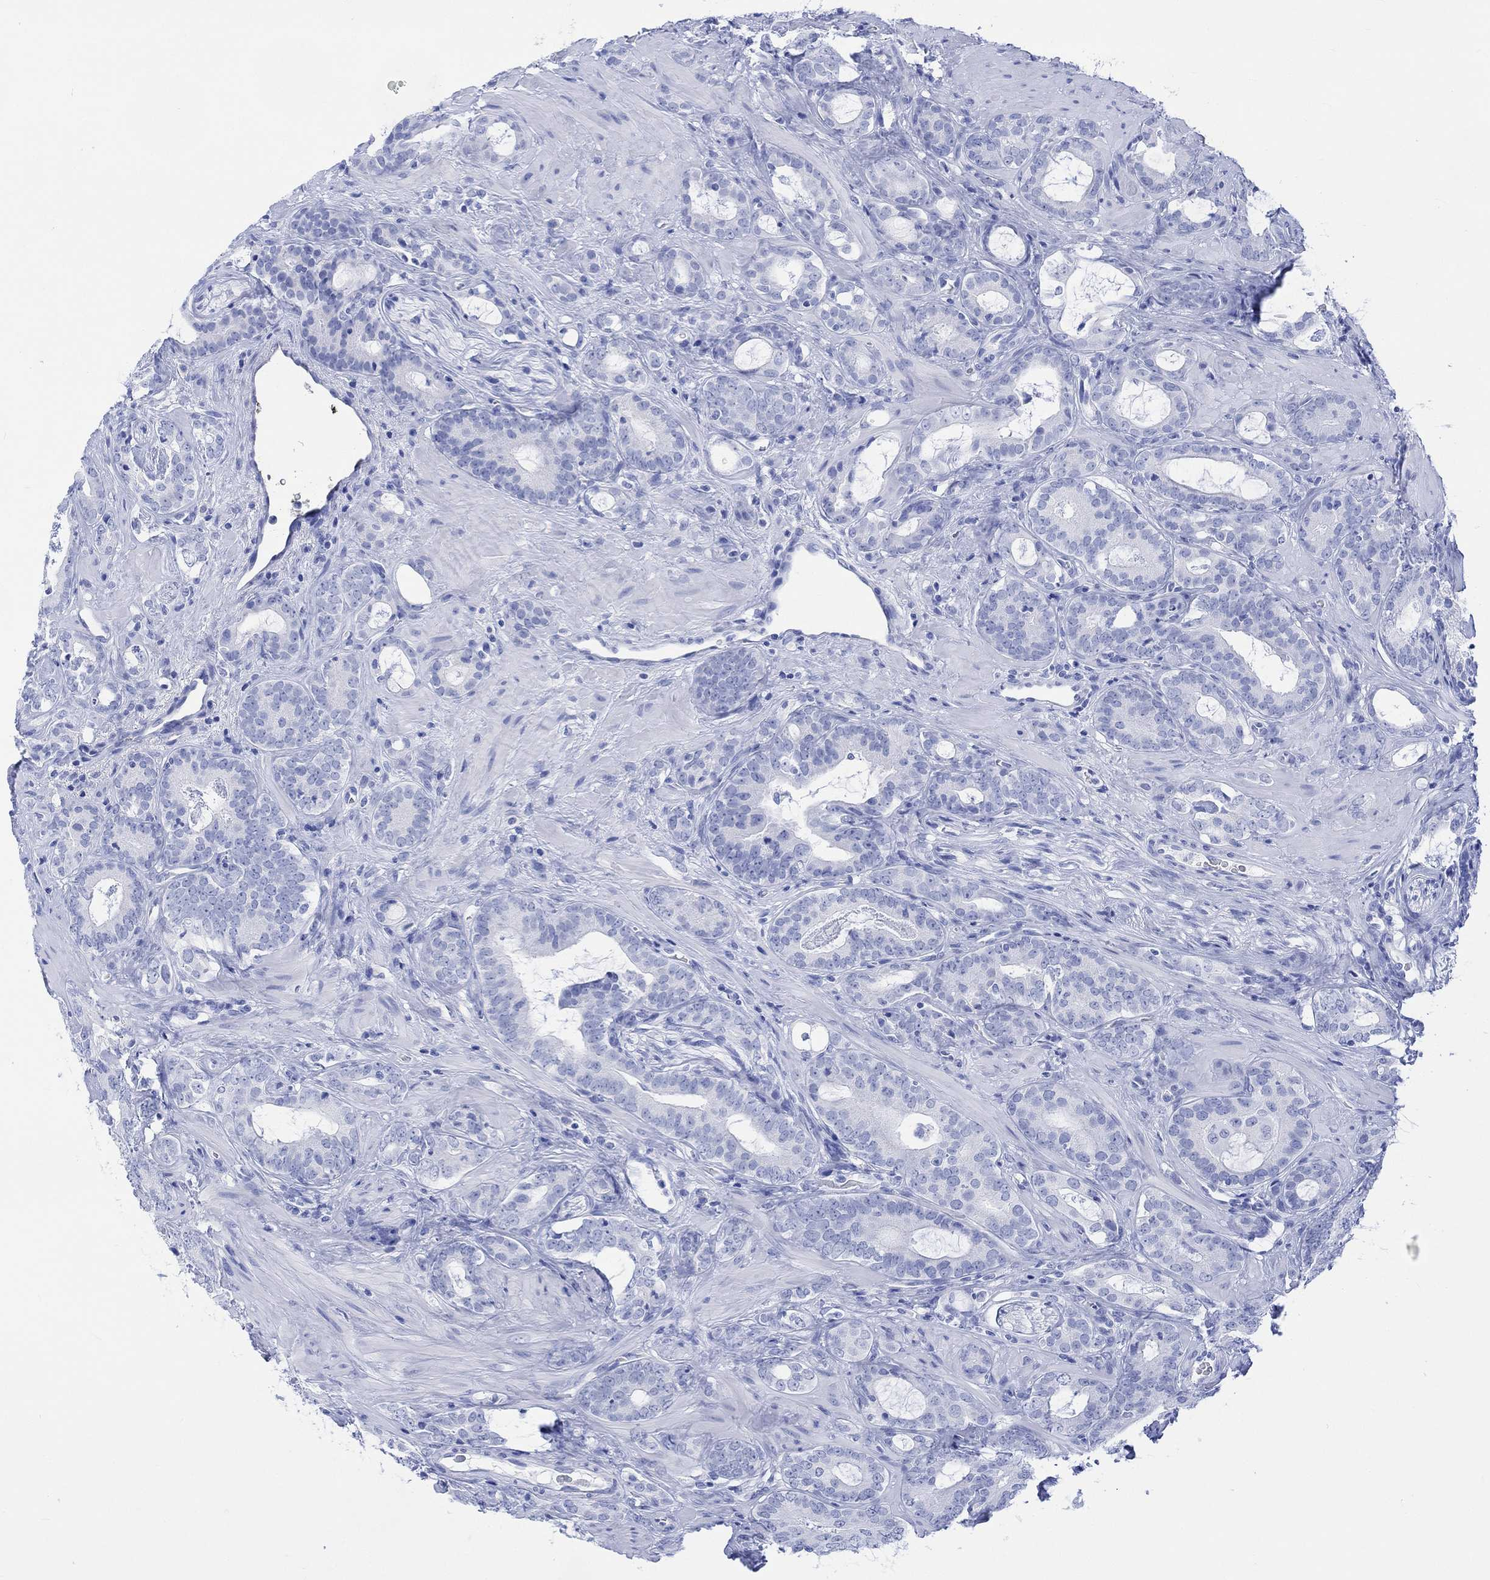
{"staining": {"intensity": "negative", "quantity": "none", "location": "none"}, "tissue": "prostate cancer", "cell_type": "Tumor cells", "image_type": "cancer", "snomed": [{"axis": "morphology", "description": "Adenocarcinoma, NOS"}, {"axis": "topography", "description": "Prostate"}], "caption": "This is an immunohistochemistry (IHC) histopathology image of prostate cancer. There is no staining in tumor cells.", "gene": "CELF4", "patient": {"sex": "male", "age": 55}}